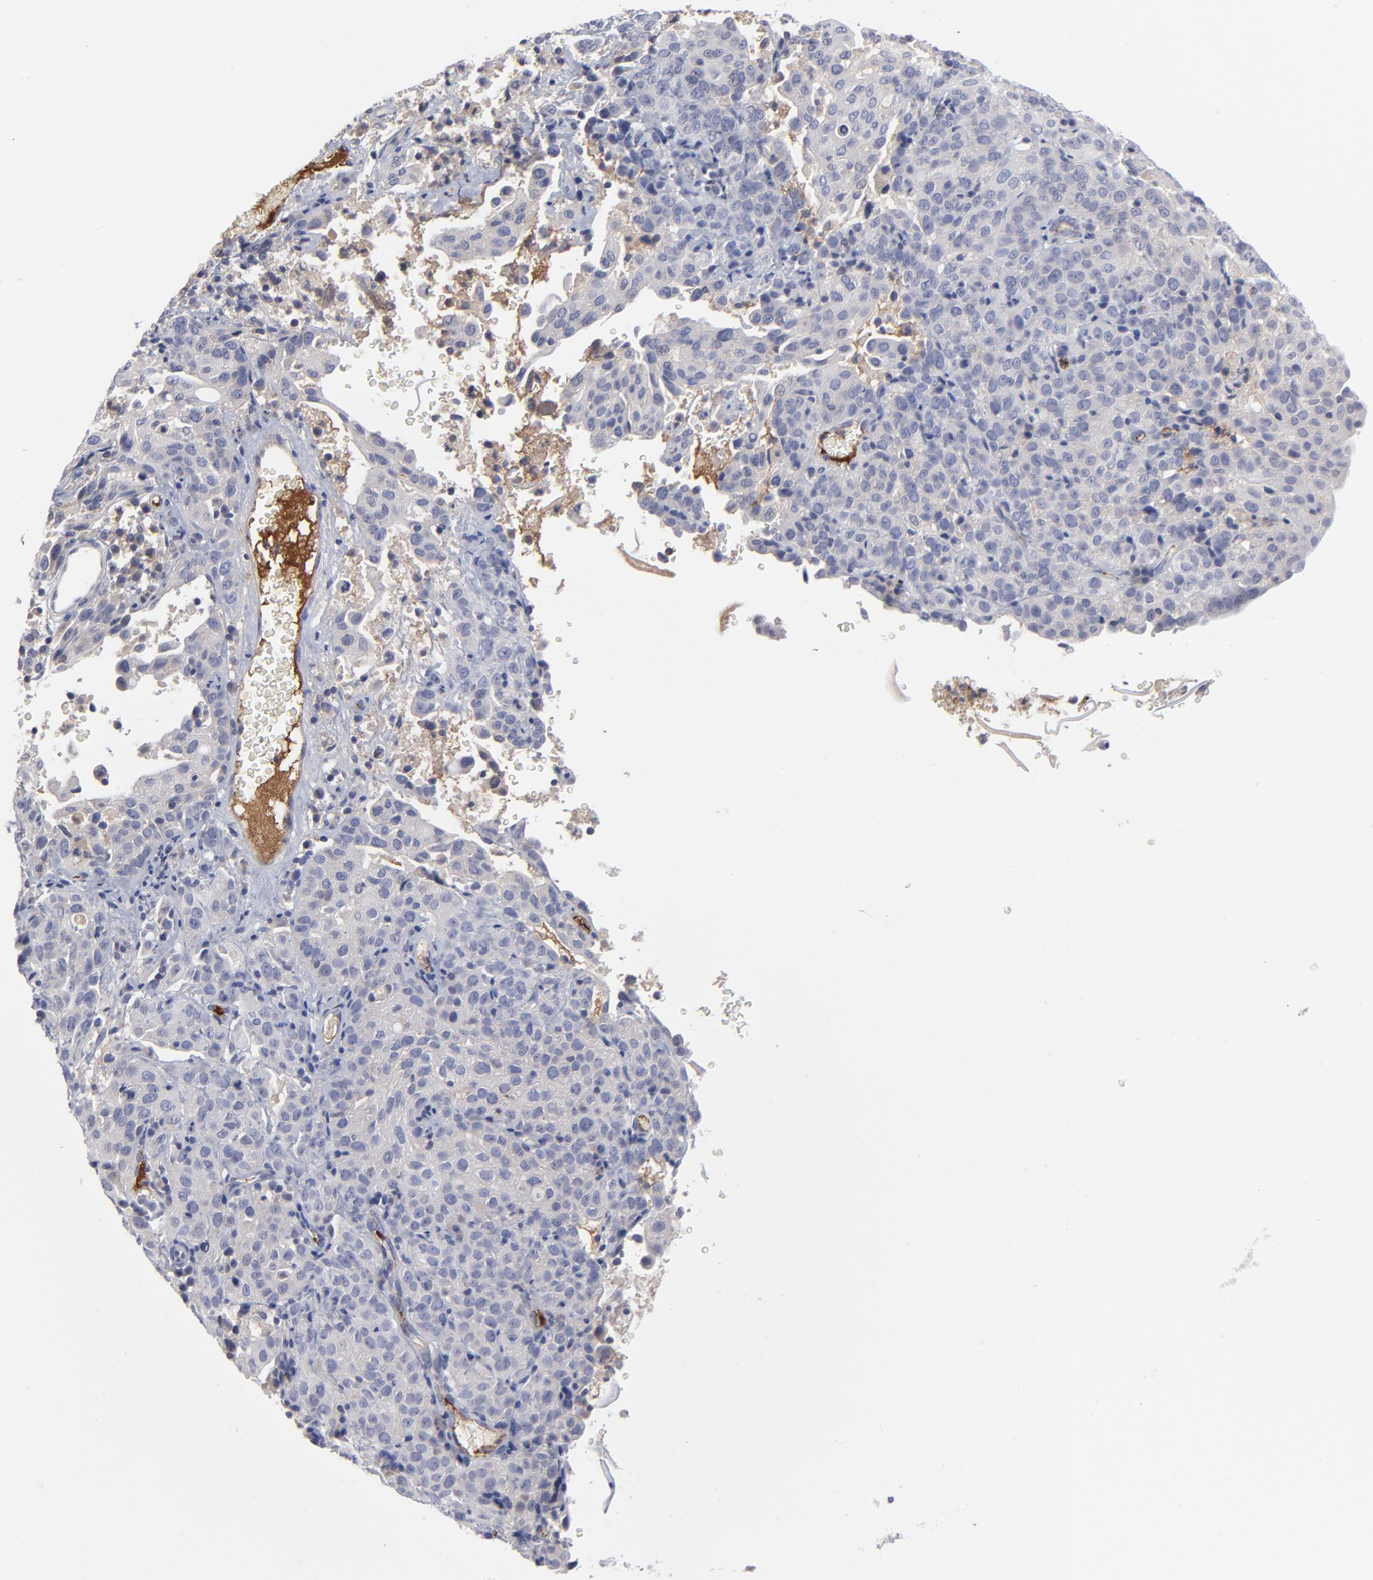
{"staining": {"intensity": "moderate", "quantity": "<25%", "location": "cytoplasmic/membranous"}, "tissue": "cervical cancer", "cell_type": "Tumor cells", "image_type": "cancer", "snomed": [{"axis": "morphology", "description": "Squamous cell carcinoma, NOS"}, {"axis": "topography", "description": "Cervix"}], "caption": "Immunohistochemistry micrograph of neoplastic tissue: human cervical cancer stained using IHC exhibits low levels of moderate protein expression localized specifically in the cytoplasmic/membranous of tumor cells, appearing as a cytoplasmic/membranous brown color.", "gene": "CCR3", "patient": {"sex": "female", "age": 41}}